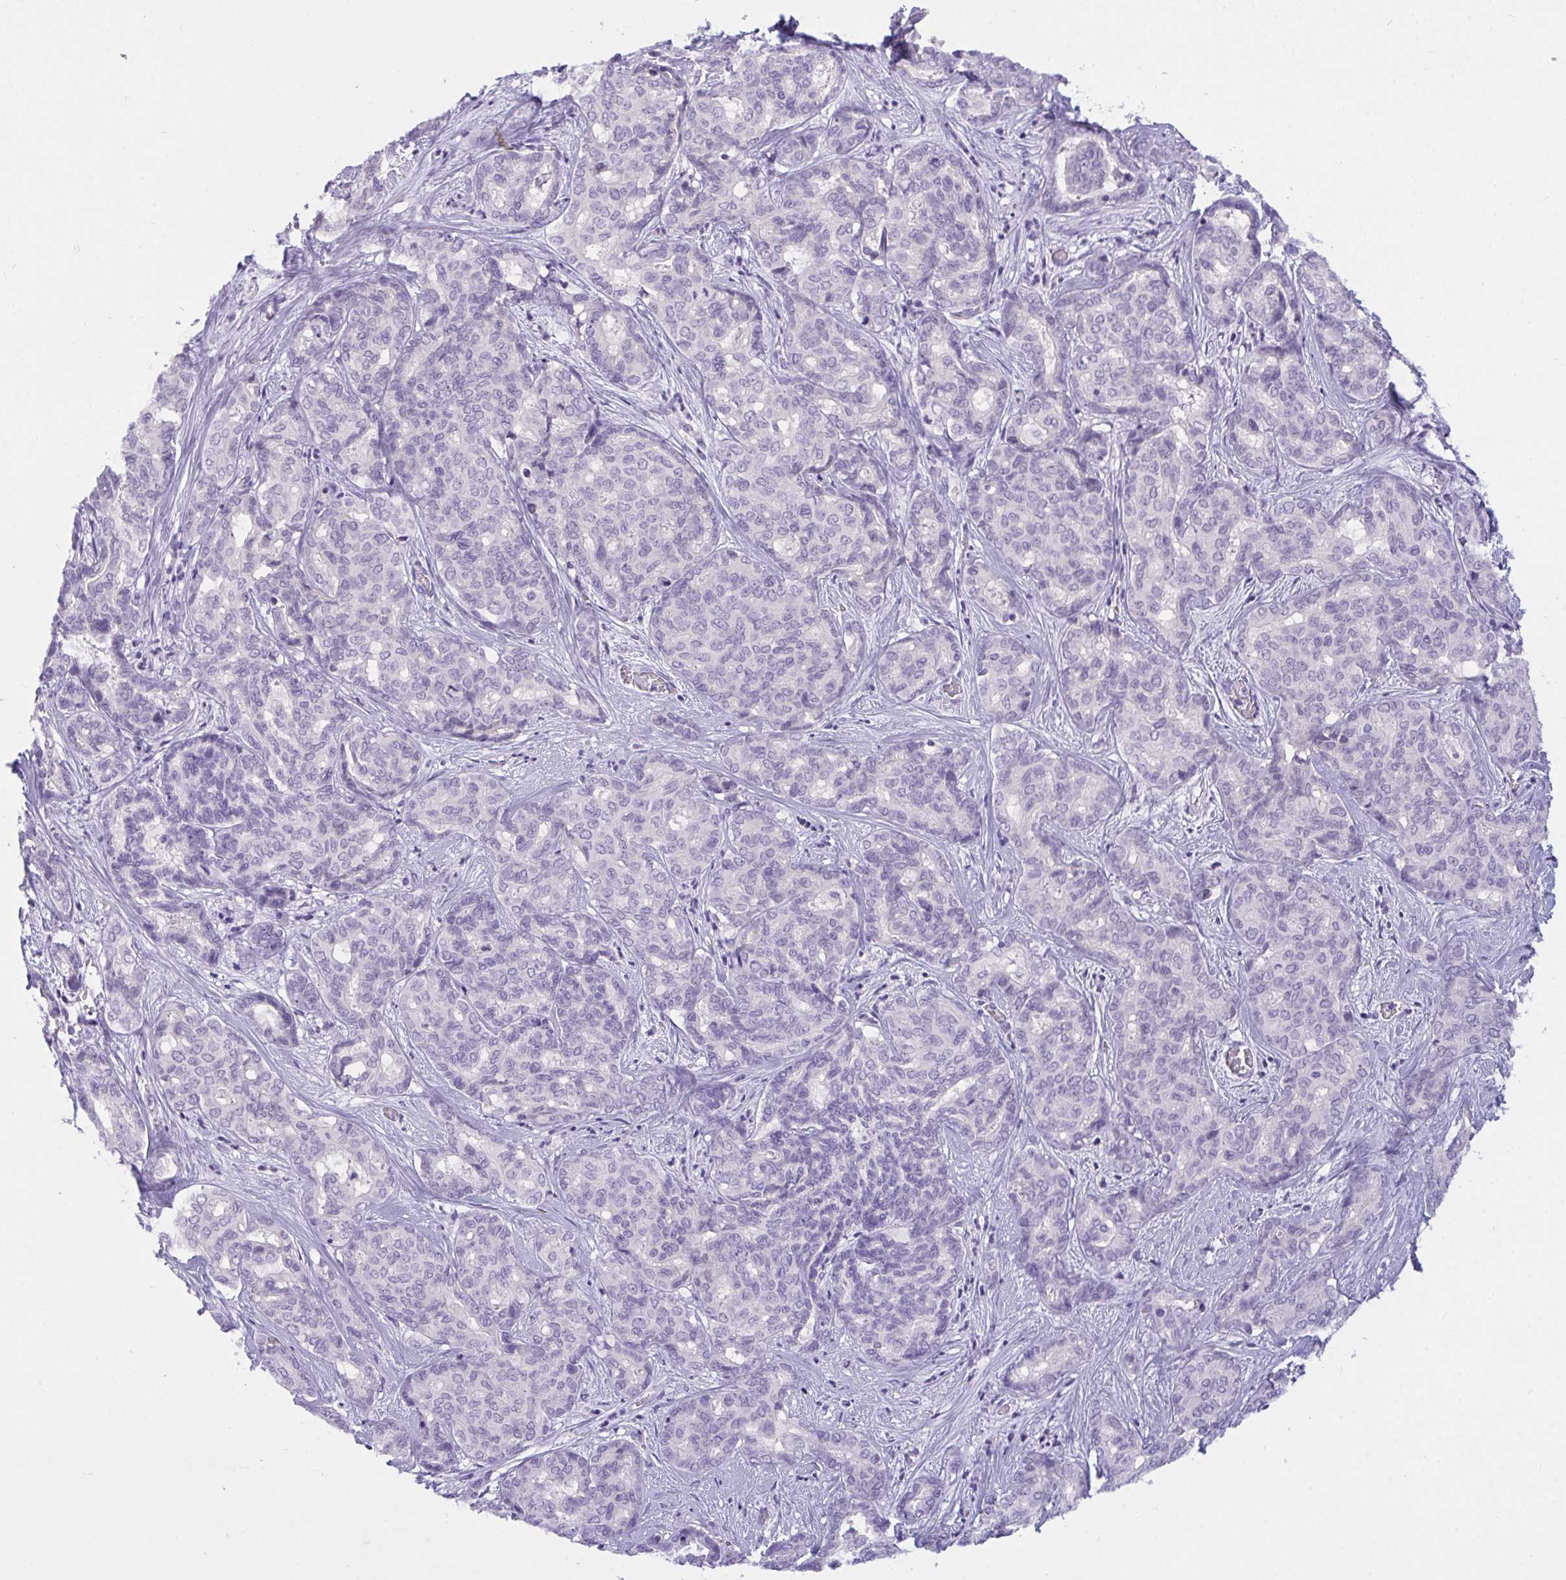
{"staining": {"intensity": "negative", "quantity": "none", "location": "none"}, "tissue": "liver cancer", "cell_type": "Tumor cells", "image_type": "cancer", "snomed": [{"axis": "morphology", "description": "Cholangiocarcinoma"}, {"axis": "topography", "description": "Liver"}], "caption": "Immunohistochemistry image of liver cholangiocarcinoma stained for a protein (brown), which shows no positivity in tumor cells.", "gene": "SEMA6B", "patient": {"sex": "female", "age": 64}}